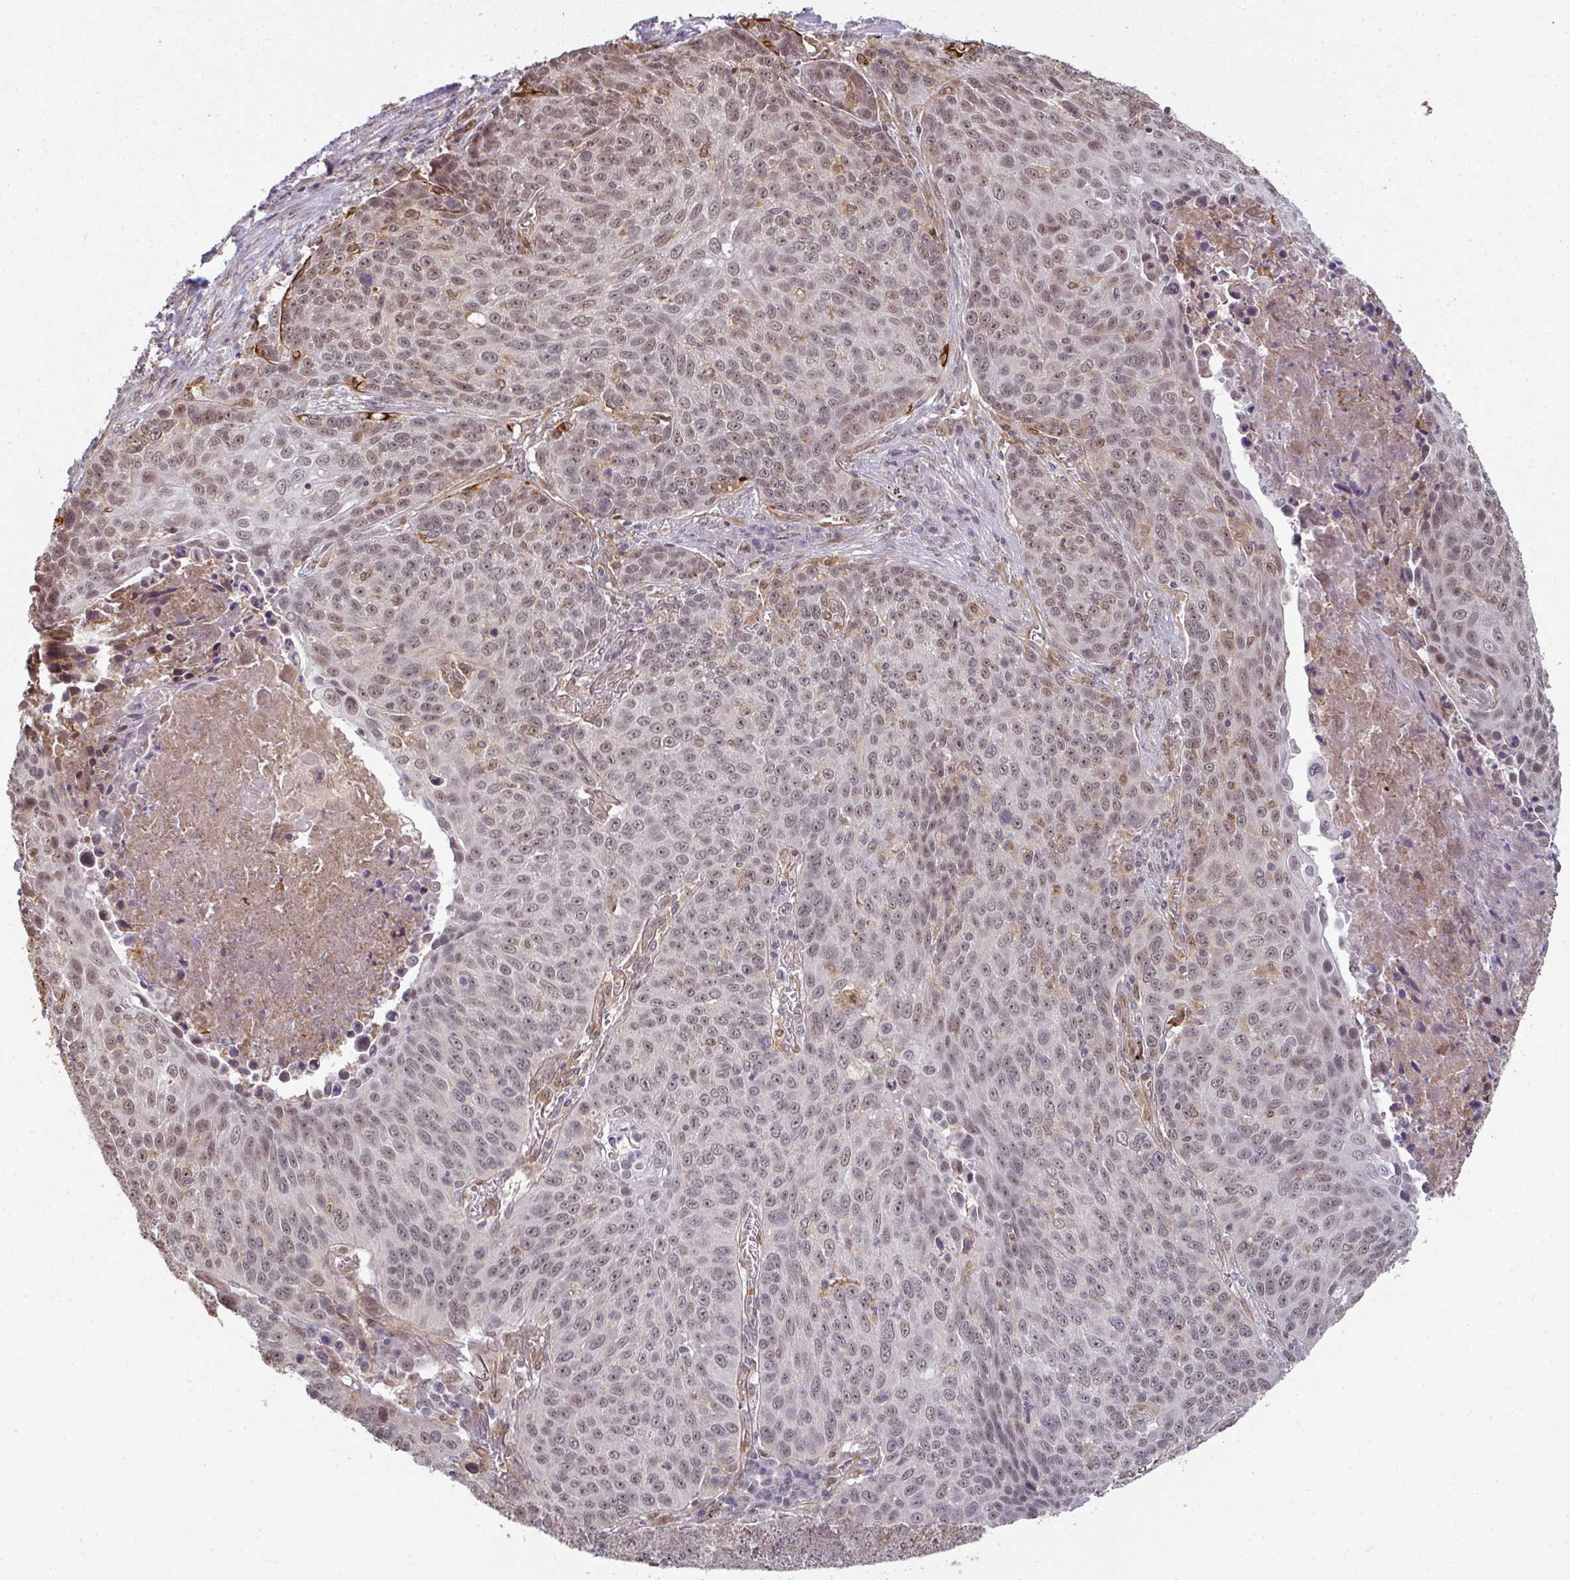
{"staining": {"intensity": "weak", "quantity": "<25%", "location": "nuclear"}, "tissue": "lung cancer", "cell_type": "Tumor cells", "image_type": "cancer", "snomed": [{"axis": "morphology", "description": "Squamous cell carcinoma, NOS"}, {"axis": "topography", "description": "Lung"}], "caption": "High magnification brightfield microscopy of lung squamous cell carcinoma stained with DAB (3,3'-diaminobenzidine) (brown) and counterstained with hematoxylin (blue): tumor cells show no significant positivity. (Immunohistochemistry (ihc), brightfield microscopy, high magnification).", "gene": "GTF2H3", "patient": {"sex": "male", "age": 78}}